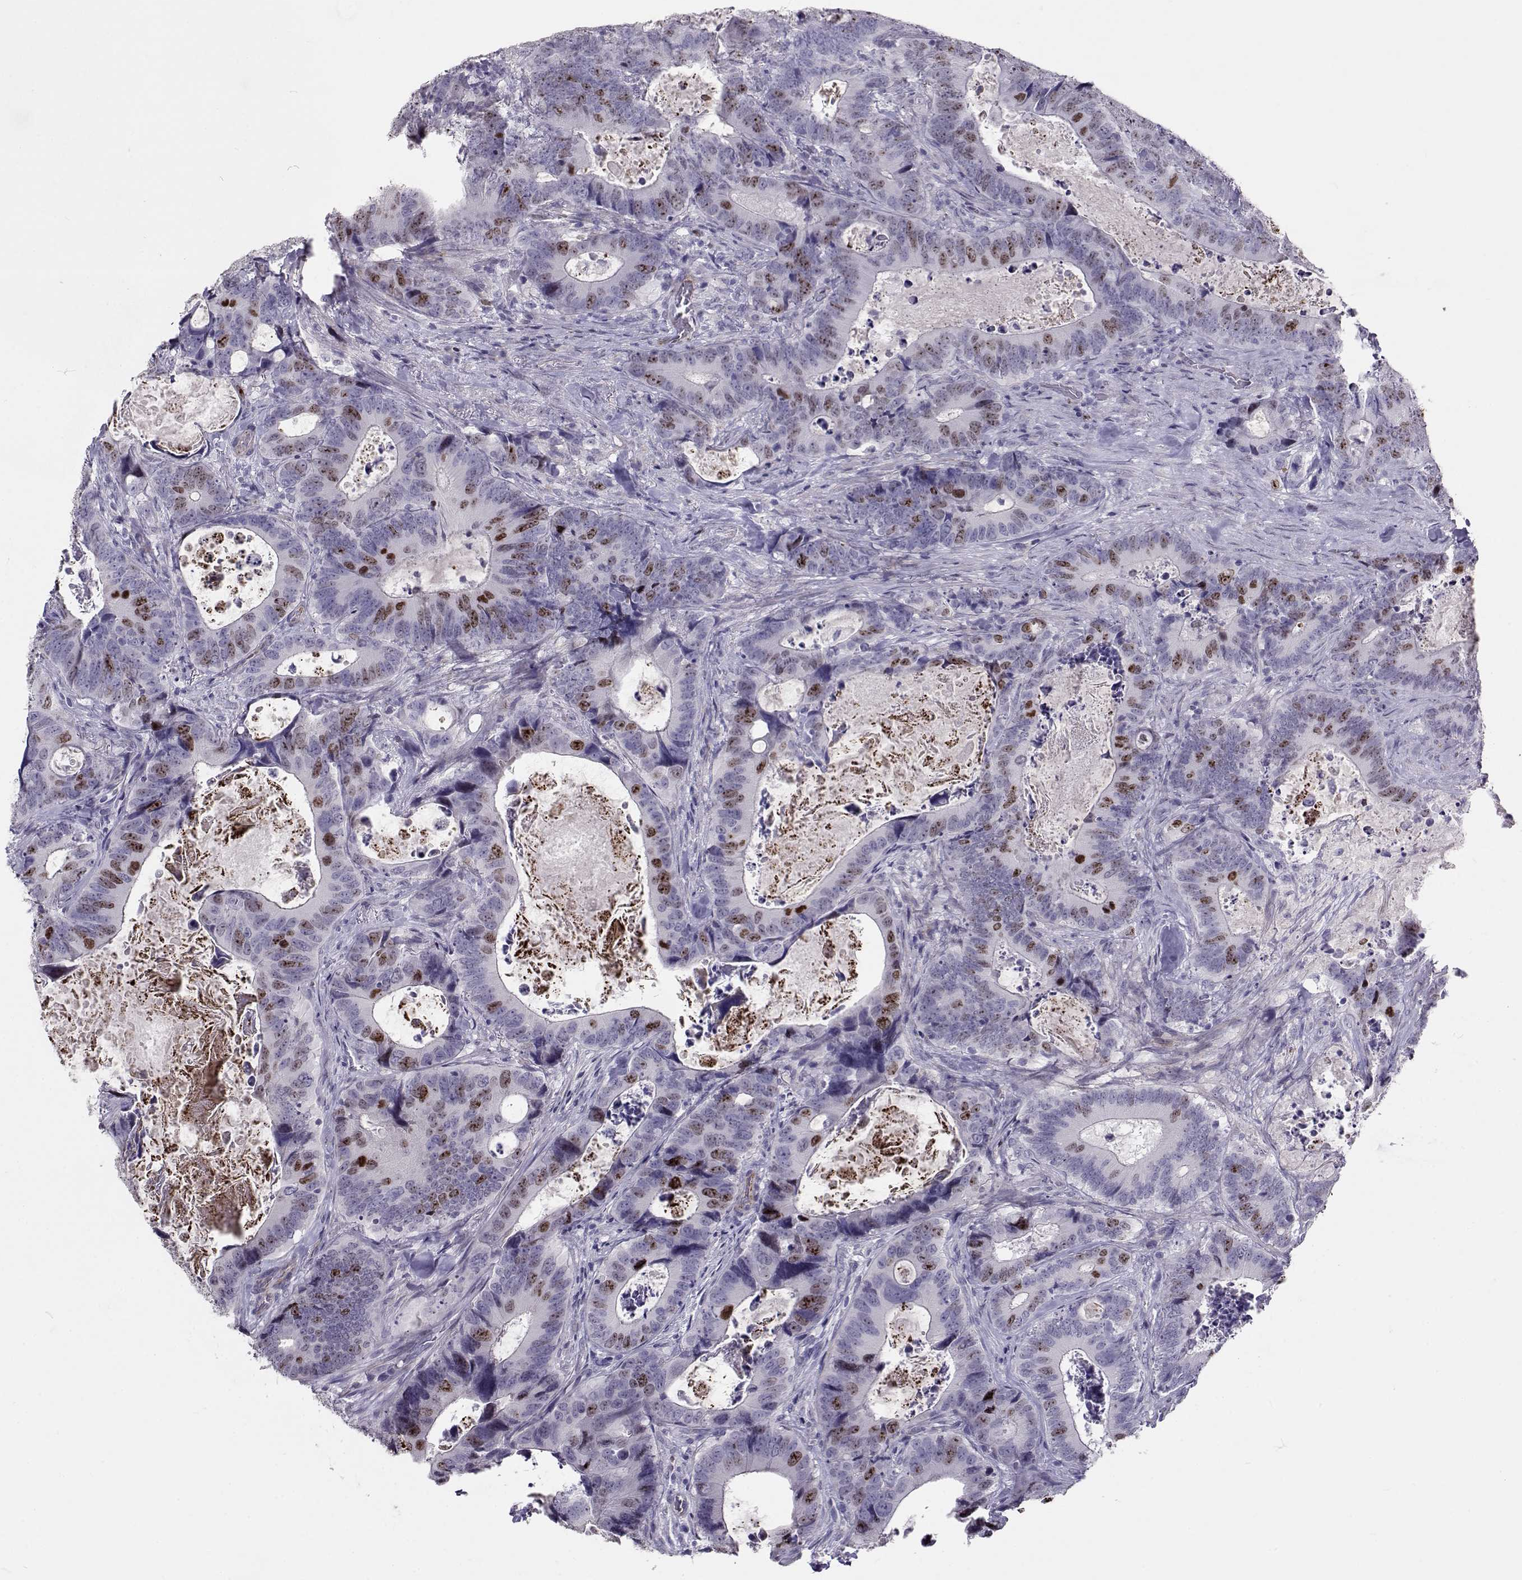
{"staining": {"intensity": "moderate", "quantity": "<25%", "location": "nuclear"}, "tissue": "colorectal cancer", "cell_type": "Tumor cells", "image_type": "cancer", "snomed": [{"axis": "morphology", "description": "Adenocarcinoma, NOS"}, {"axis": "topography", "description": "Colon"}], "caption": "A histopathology image of human colorectal cancer (adenocarcinoma) stained for a protein exhibits moderate nuclear brown staining in tumor cells.", "gene": "NPW", "patient": {"sex": "female", "age": 82}}